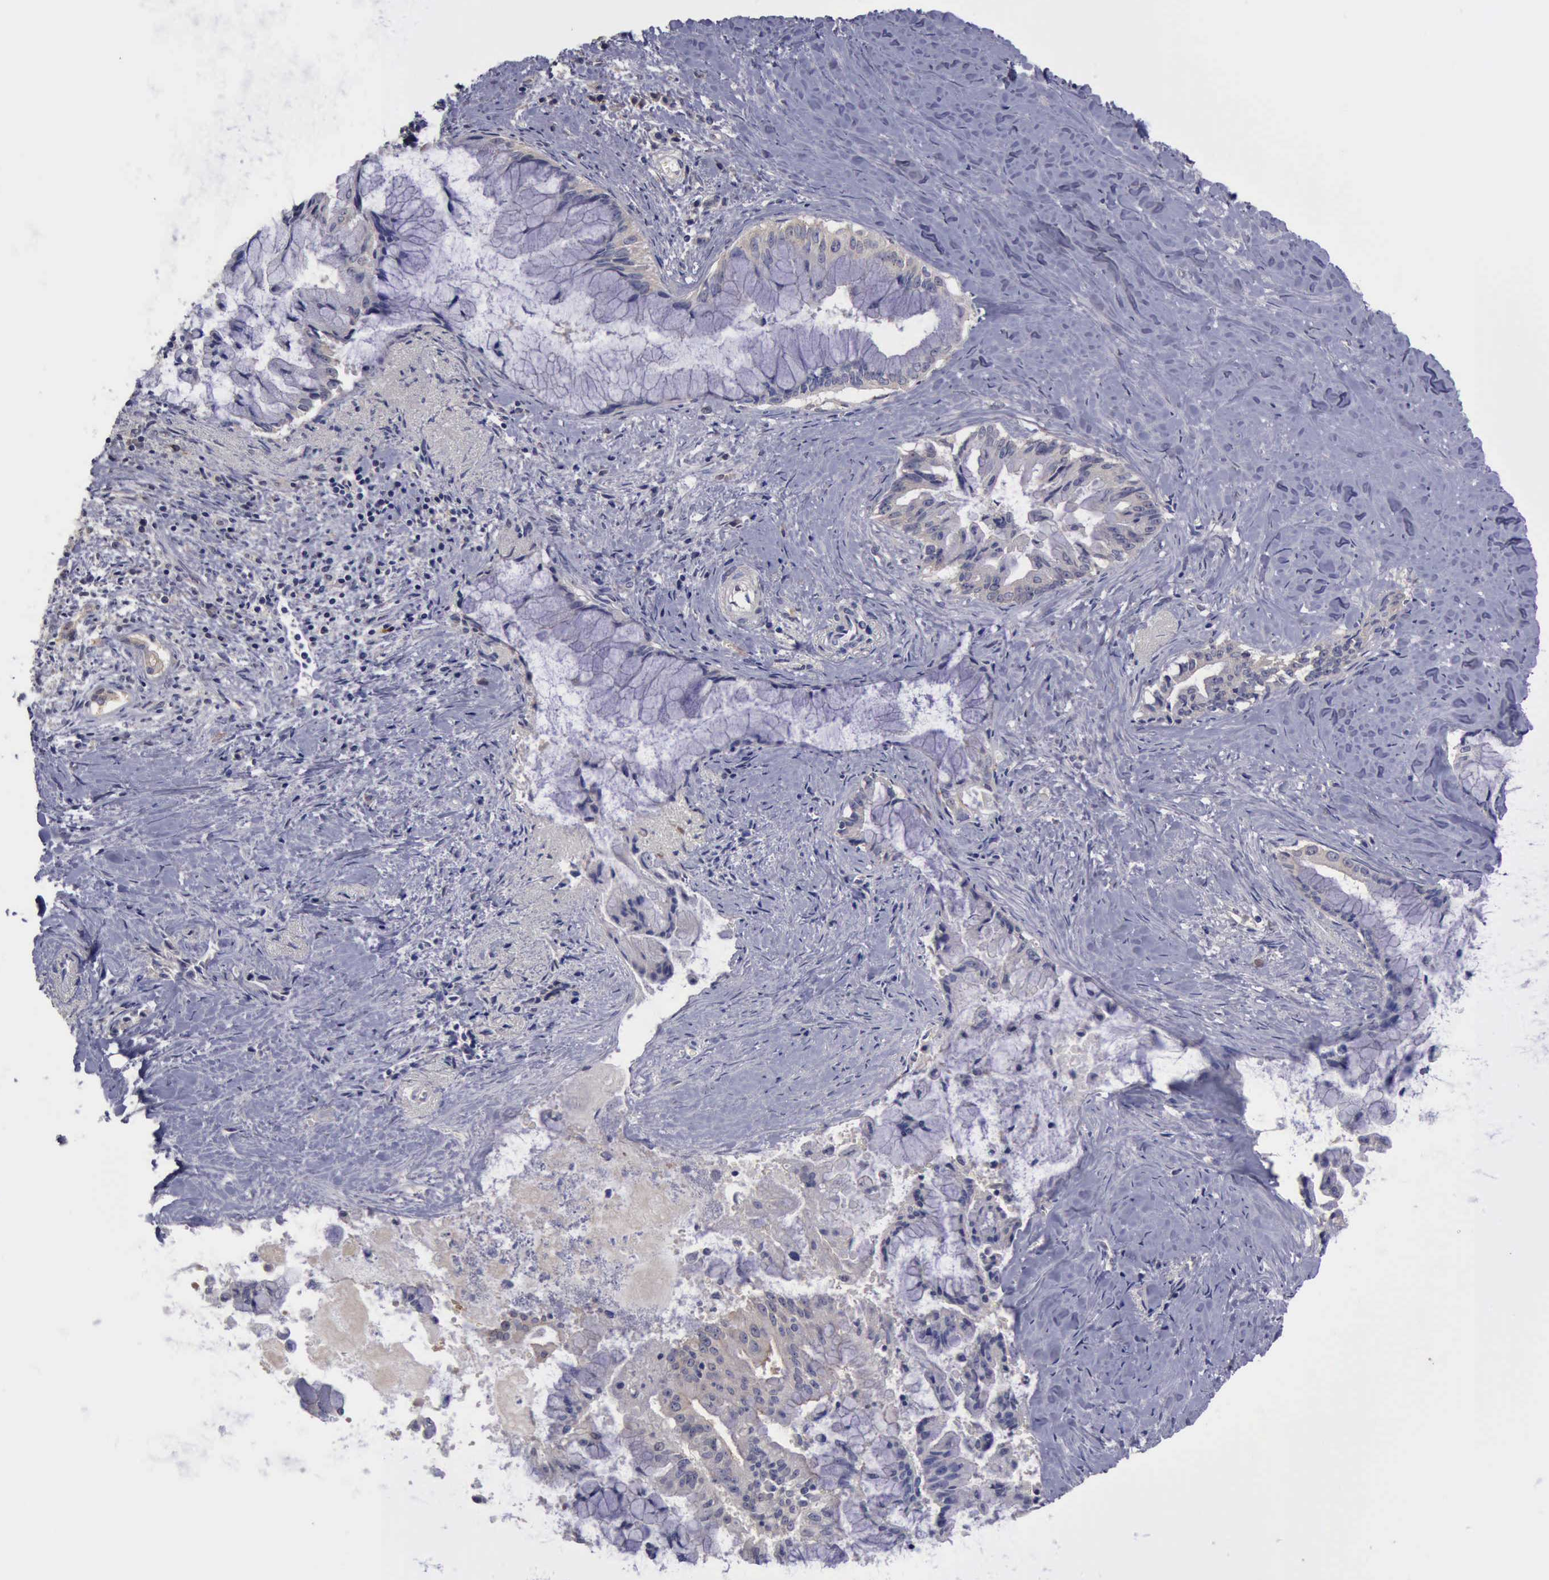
{"staining": {"intensity": "negative", "quantity": "none", "location": "none"}, "tissue": "pancreatic cancer", "cell_type": "Tumor cells", "image_type": "cancer", "snomed": [{"axis": "morphology", "description": "Adenocarcinoma, NOS"}, {"axis": "topography", "description": "Pancreas"}], "caption": "This is an immunohistochemistry image of pancreatic cancer. There is no staining in tumor cells.", "gene": "PHKA1", "patient": {"sex": "male", "age": 59}}